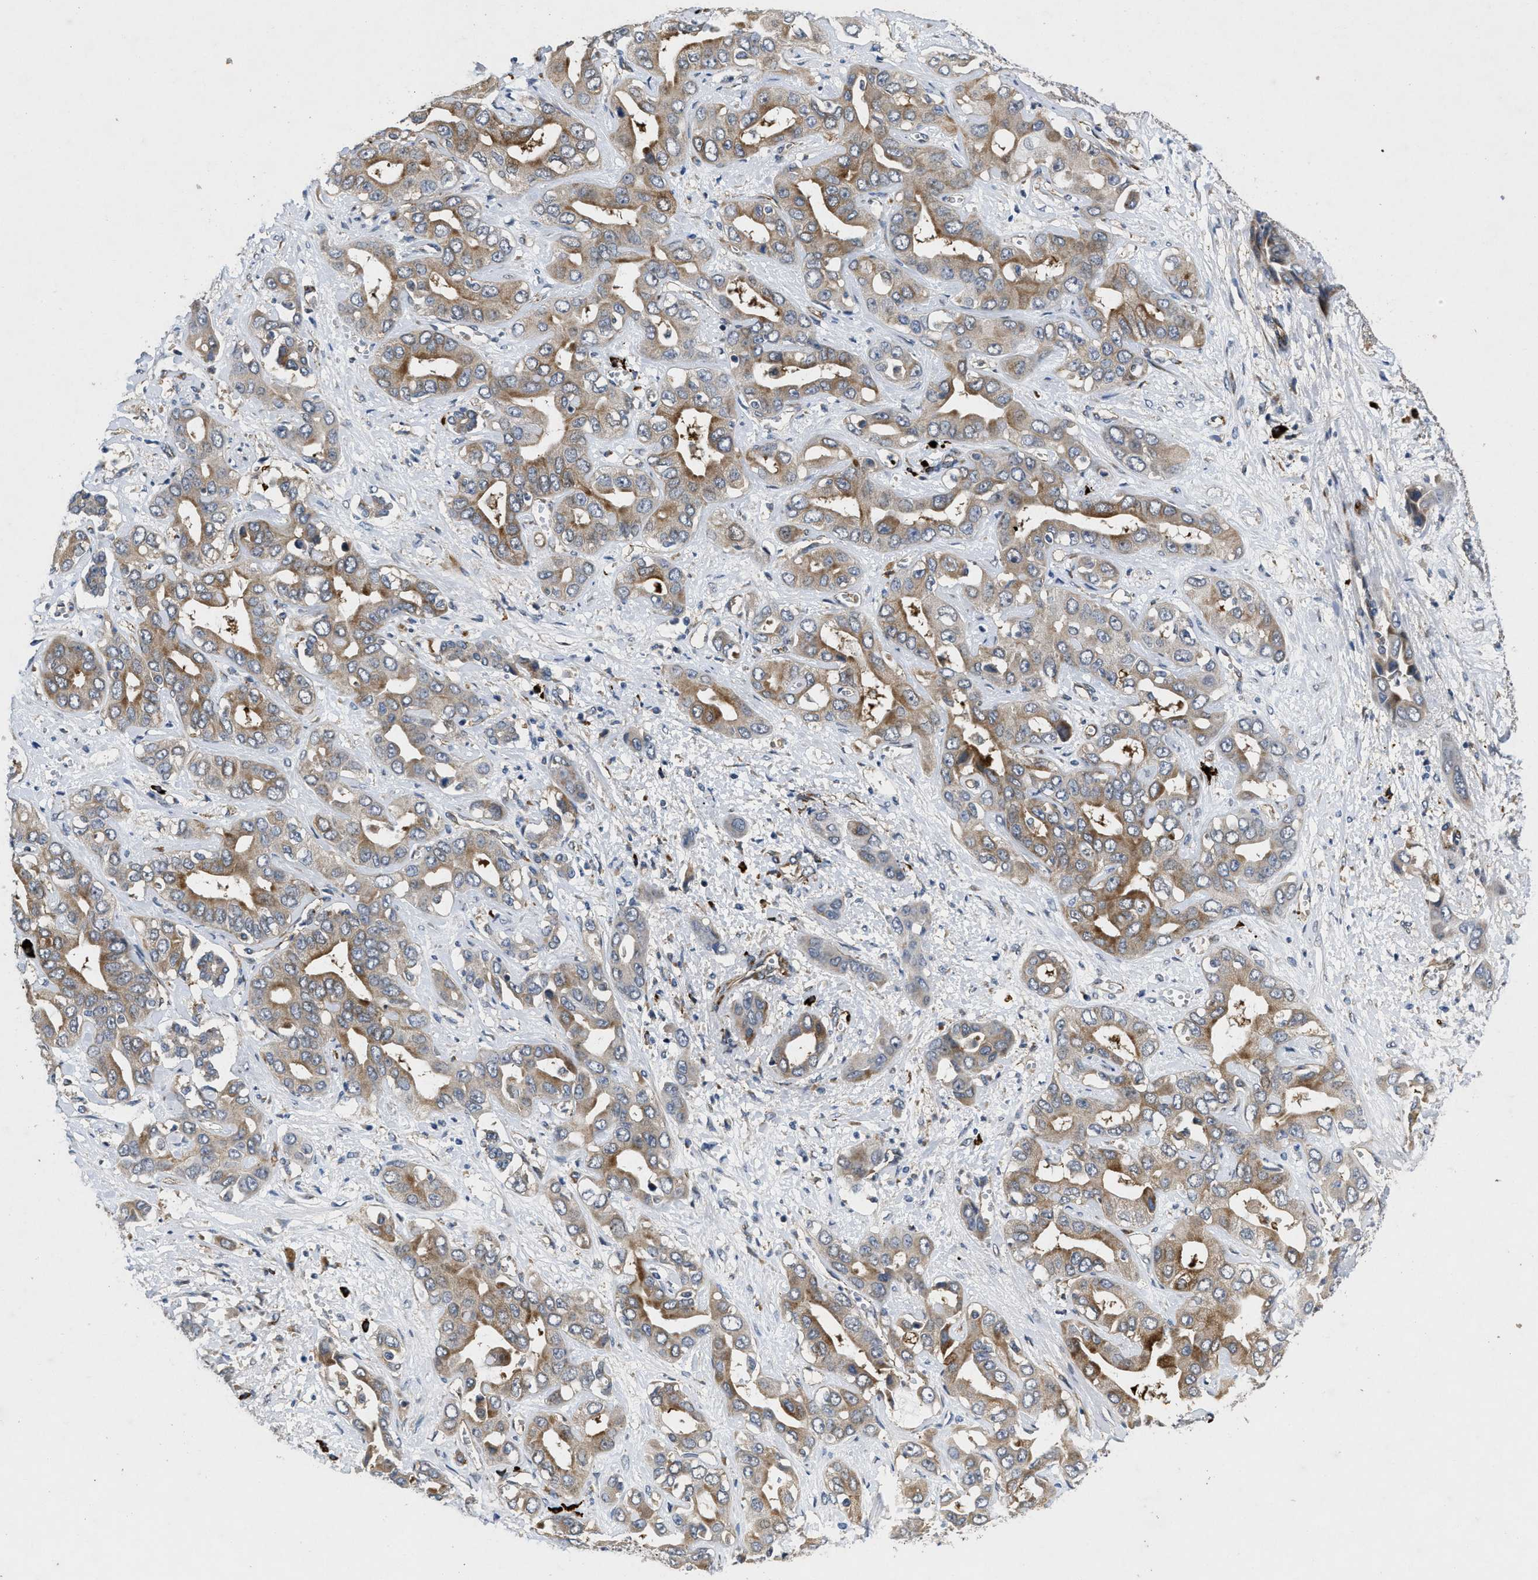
{"staining": {"intensity": "moderate", "quantity": ">75%", "location": "cytoplasmic/membranous"}, "tissue": "liver cancer", "cell_type": "Tumor cells", "image_type": "cancer", "snomed": [{"axis": "morphology", "description": "Cholangiocarcinoma"}, {"axis": "topography", "description": "Liver"}], "caption": "Tumor cells display medium levels of moderate cytoplasmic/membranous expression in about >75% of cells in liver cancer.", "gene": "HSPA12B", "patient": {"sex": "female", "age": 52}}